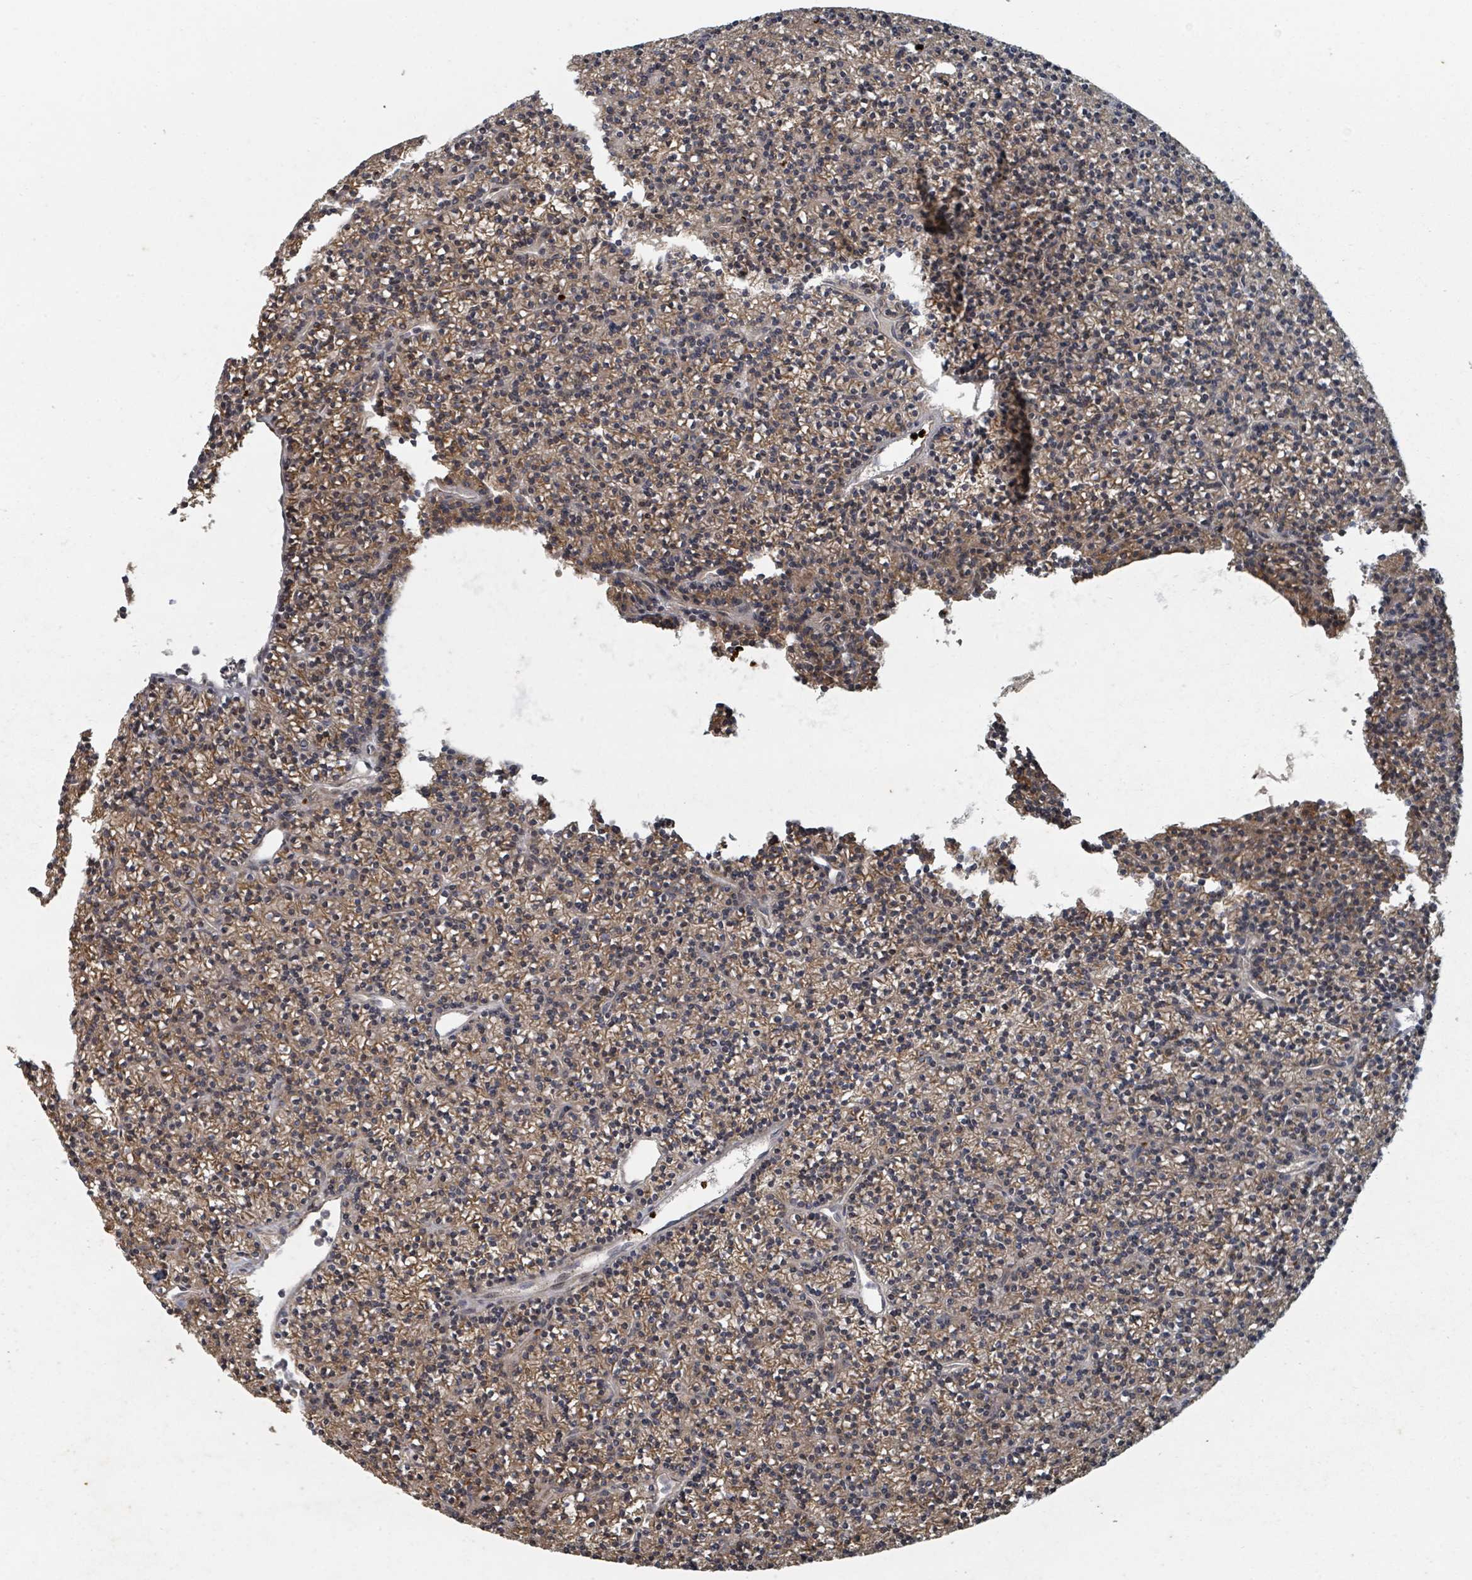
{"staining": {"intensity": "weak", "quantity": "25%-75%", "location": "cytoplasmic/membranous"}, "tissue": "parathyroid gland", "cell_type": "Glandular cells", "image_type": "normal", "snomed": [{"axis": "morphology", "description": "Normal tissue, NOS"}, {"axis": "topography", "description": "Parathyroid gland"}], "caption": "Immunohistochemical staining of benign parathyroid gland shows 25%-75% levels of weak cytoplasmic/membranous protein positivity in about 25%-75% of glandular cells.", "gene": "TRPC4AP", "patient": {"sex": "female", "age": 45}}